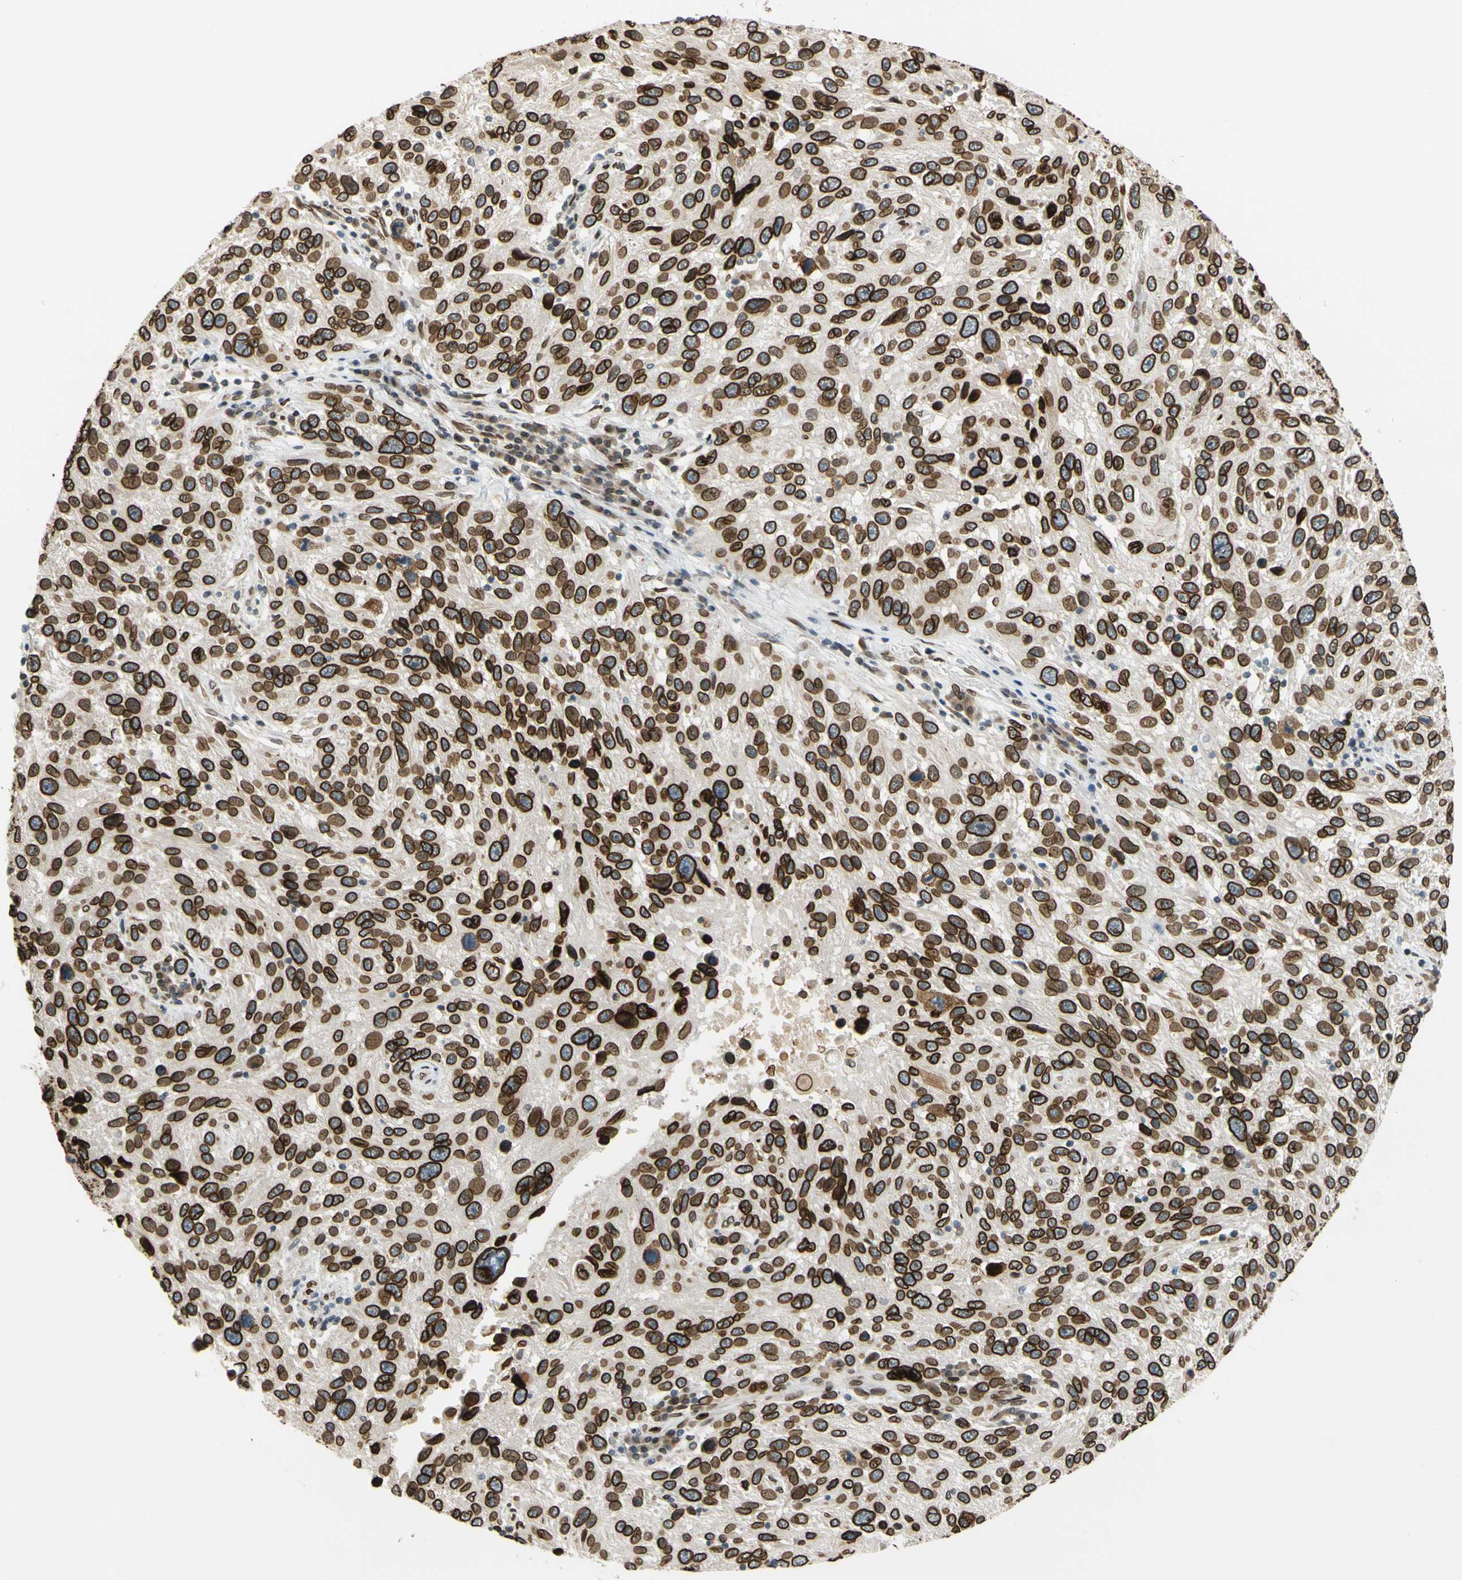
{"staining": {"intensity": "strong", "quantity": ">75%", "location": "cytoplasmic/membranous,nuclear"}, "tissue": "melanoma", "cell_type": "Tumor cells", "image_type": "cancer", "snomed": [{"axis": "morphology", "description": "Malignant melanoma, NOS"}, {"axis": "topography", "description": "Skin"}], "caption": "Malignant melanoma stained with immunohistochemistry displays strong cytoplasmic/membranous and nuclear staining in approximately >75% of tumor cells.", "gene": "SUN1", "patient": {"sex": "male", "age": 53}}